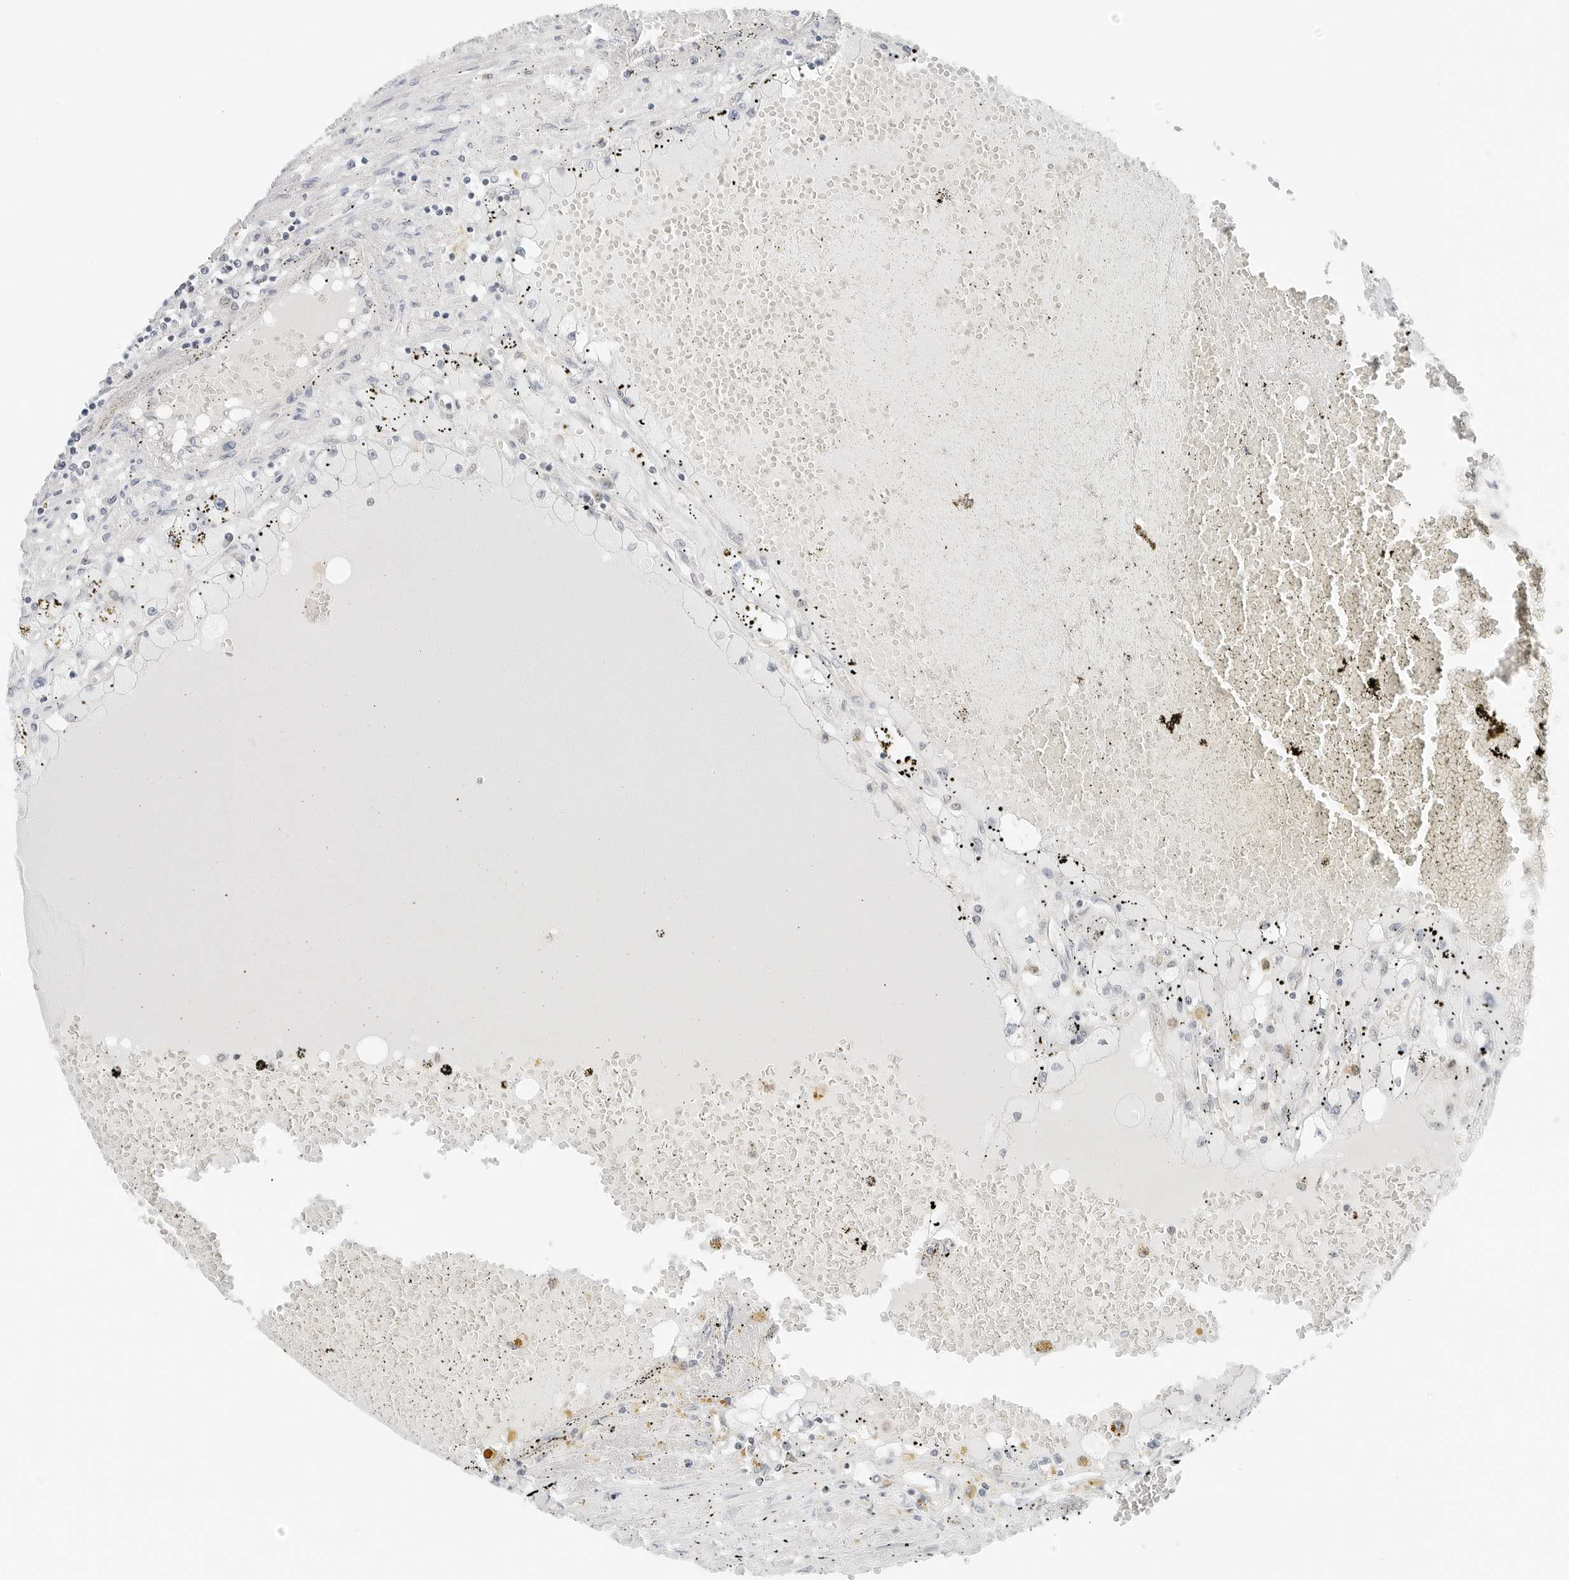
{"staining": {"intensity": "negative", "quantity": "none", "location": "none"}, "tissue": "renal cancer", "cell_type": "Tumor cells", "image_type": "cancer", "snomed": [{"axis": "morphology", "description": "Adenocarcinoma, NOS"}, {"axis": "topography", "description": "Kidney"}], "caption": "The histopathology image shows no staining of tumor cells in renal cancer.", "gene": "IQCC", "patient": {"sex": "male", "age": 56}}